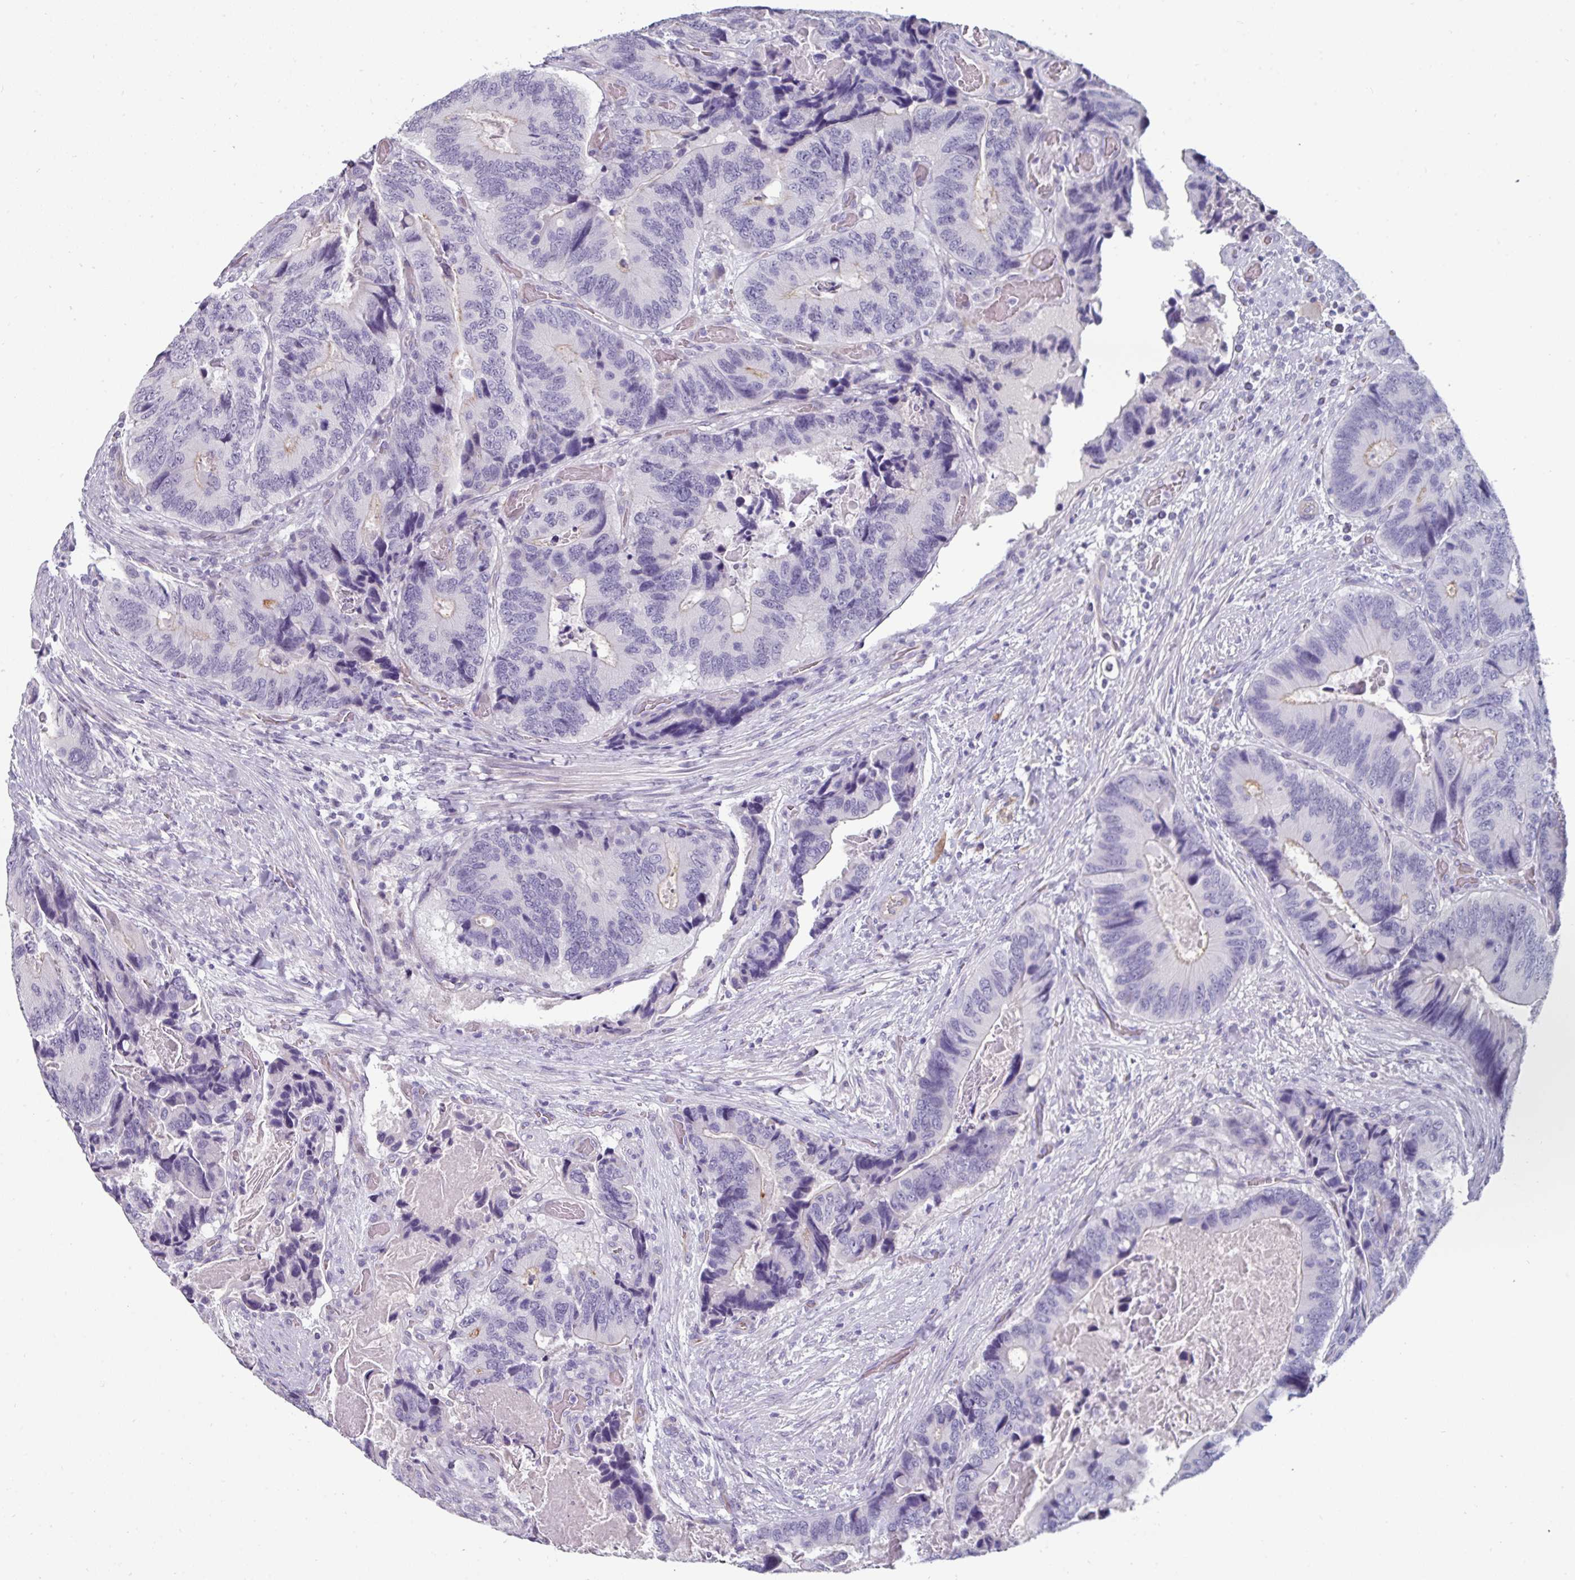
{"staining": {"intensity": "negative", "quantity": "none", "location": "none"}, "tissue": "colorectal cancer", "cell_type": "Tumor cells", "image_type": "cancer", "snomed": [{"axis": "morphology", "description": "Adenocarcinoma, NOS"}, {"axis": "topography", "description": "Colon"}], "caption": "This is a image of IHC staining of colorectal adenocarcinoma, which shows no positivity in tumor cells.", "gene": "EYA3", "patient": {"sex": "male", "age": 84}}